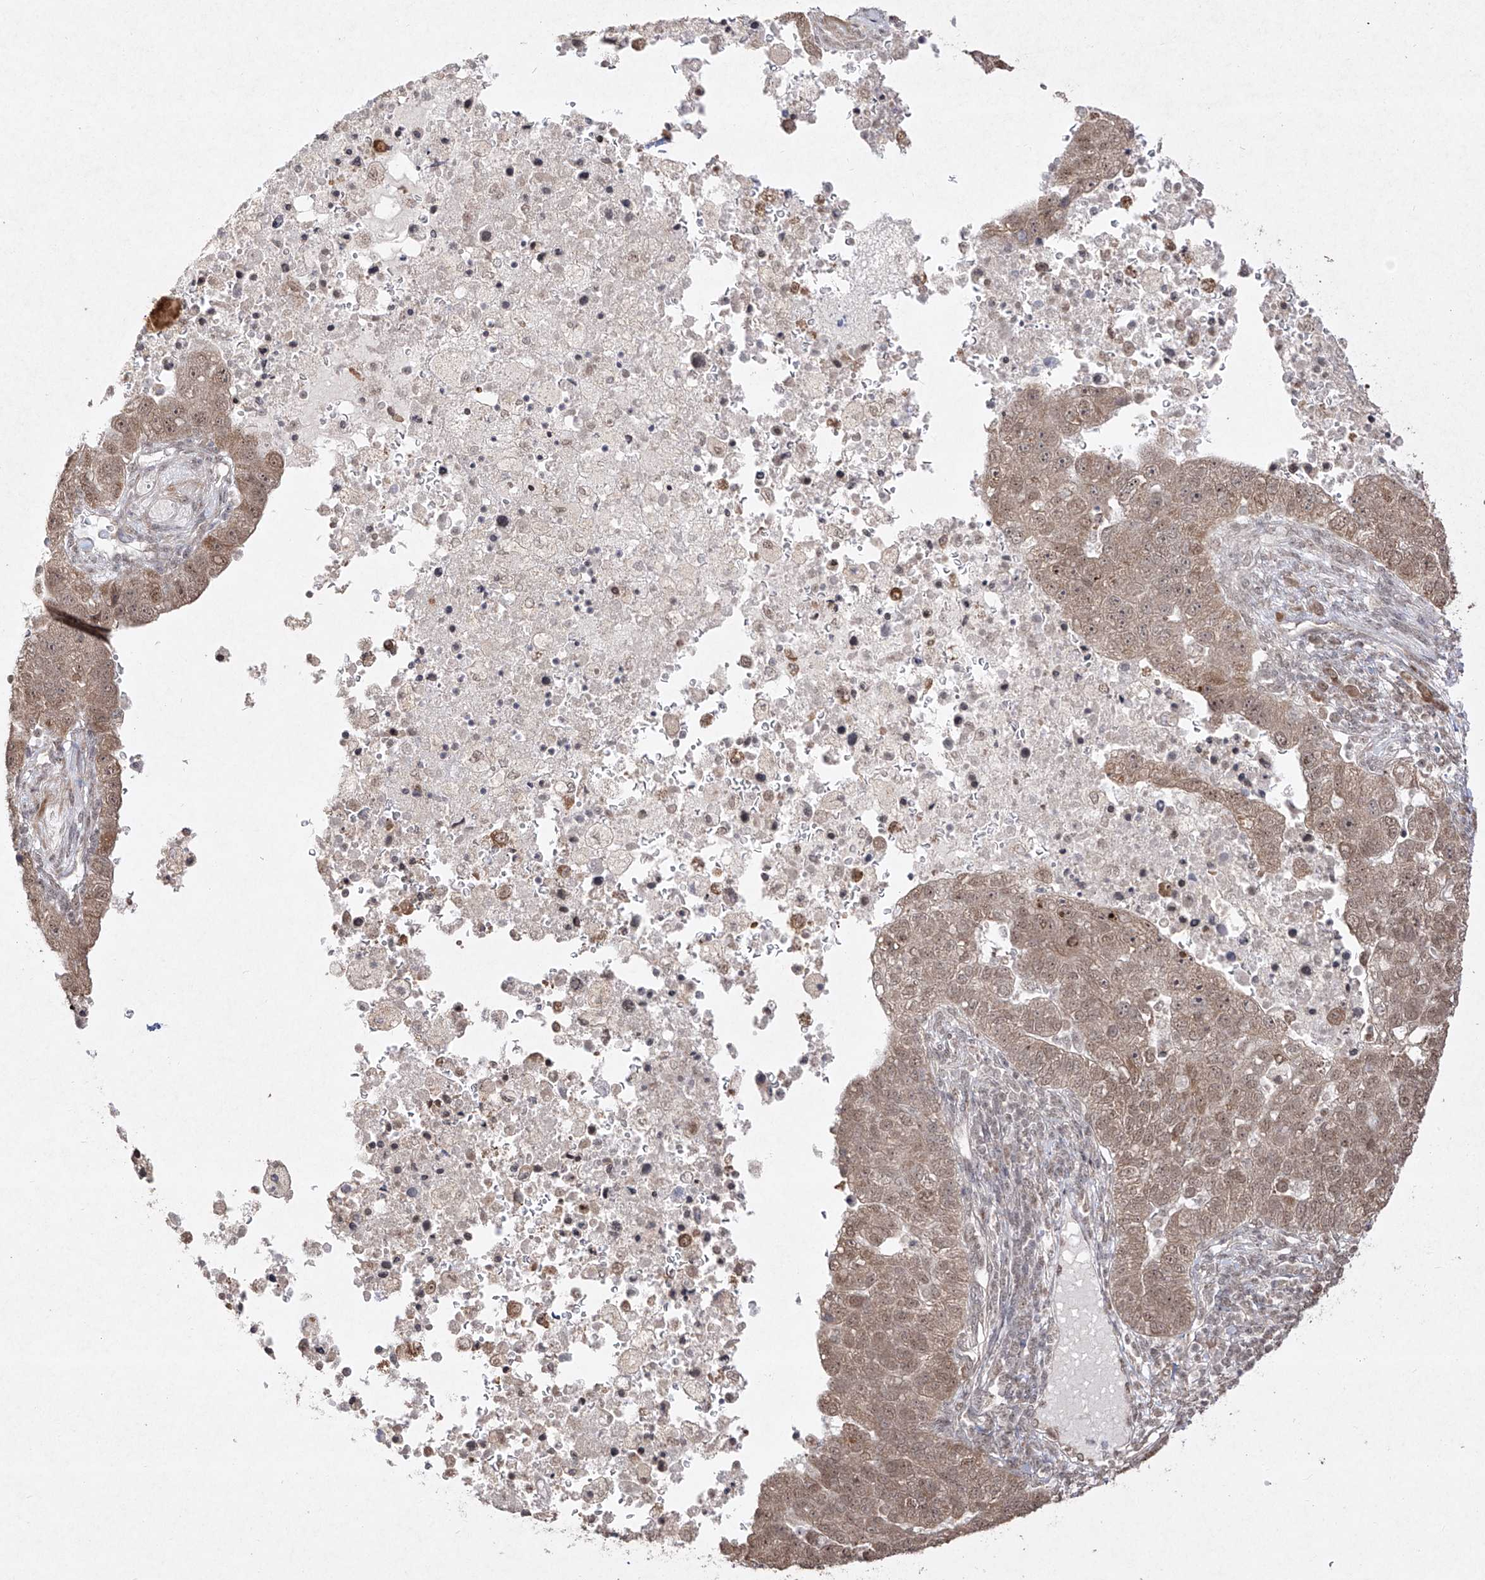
{"staining": {"intensity": "moderate", "quantity": ">75%", "location": "cytoplasmic/membranous,nuclear"}, "tissue": "pancreatic cancer", "cell_type": "Tumor cells", "image_type": "cancer", "snomed": [{"axis": "morphology", "description": "Adenocarcinoma, NOS"}, {"axis": "topography", "description": "Pancreas"}], "caption": "This photomicrograph exhibits adenocarcinoma (pancreatic) stained with immunohistochemistry to label a protein in brown. The cytoplasmic/membranous and nuclear of tumor cells show moderate positivity for the protein. Nuclei are counter-stained blue.", "gene": "SNRNP27", "patient": {"sex": "female", "age": 61}}